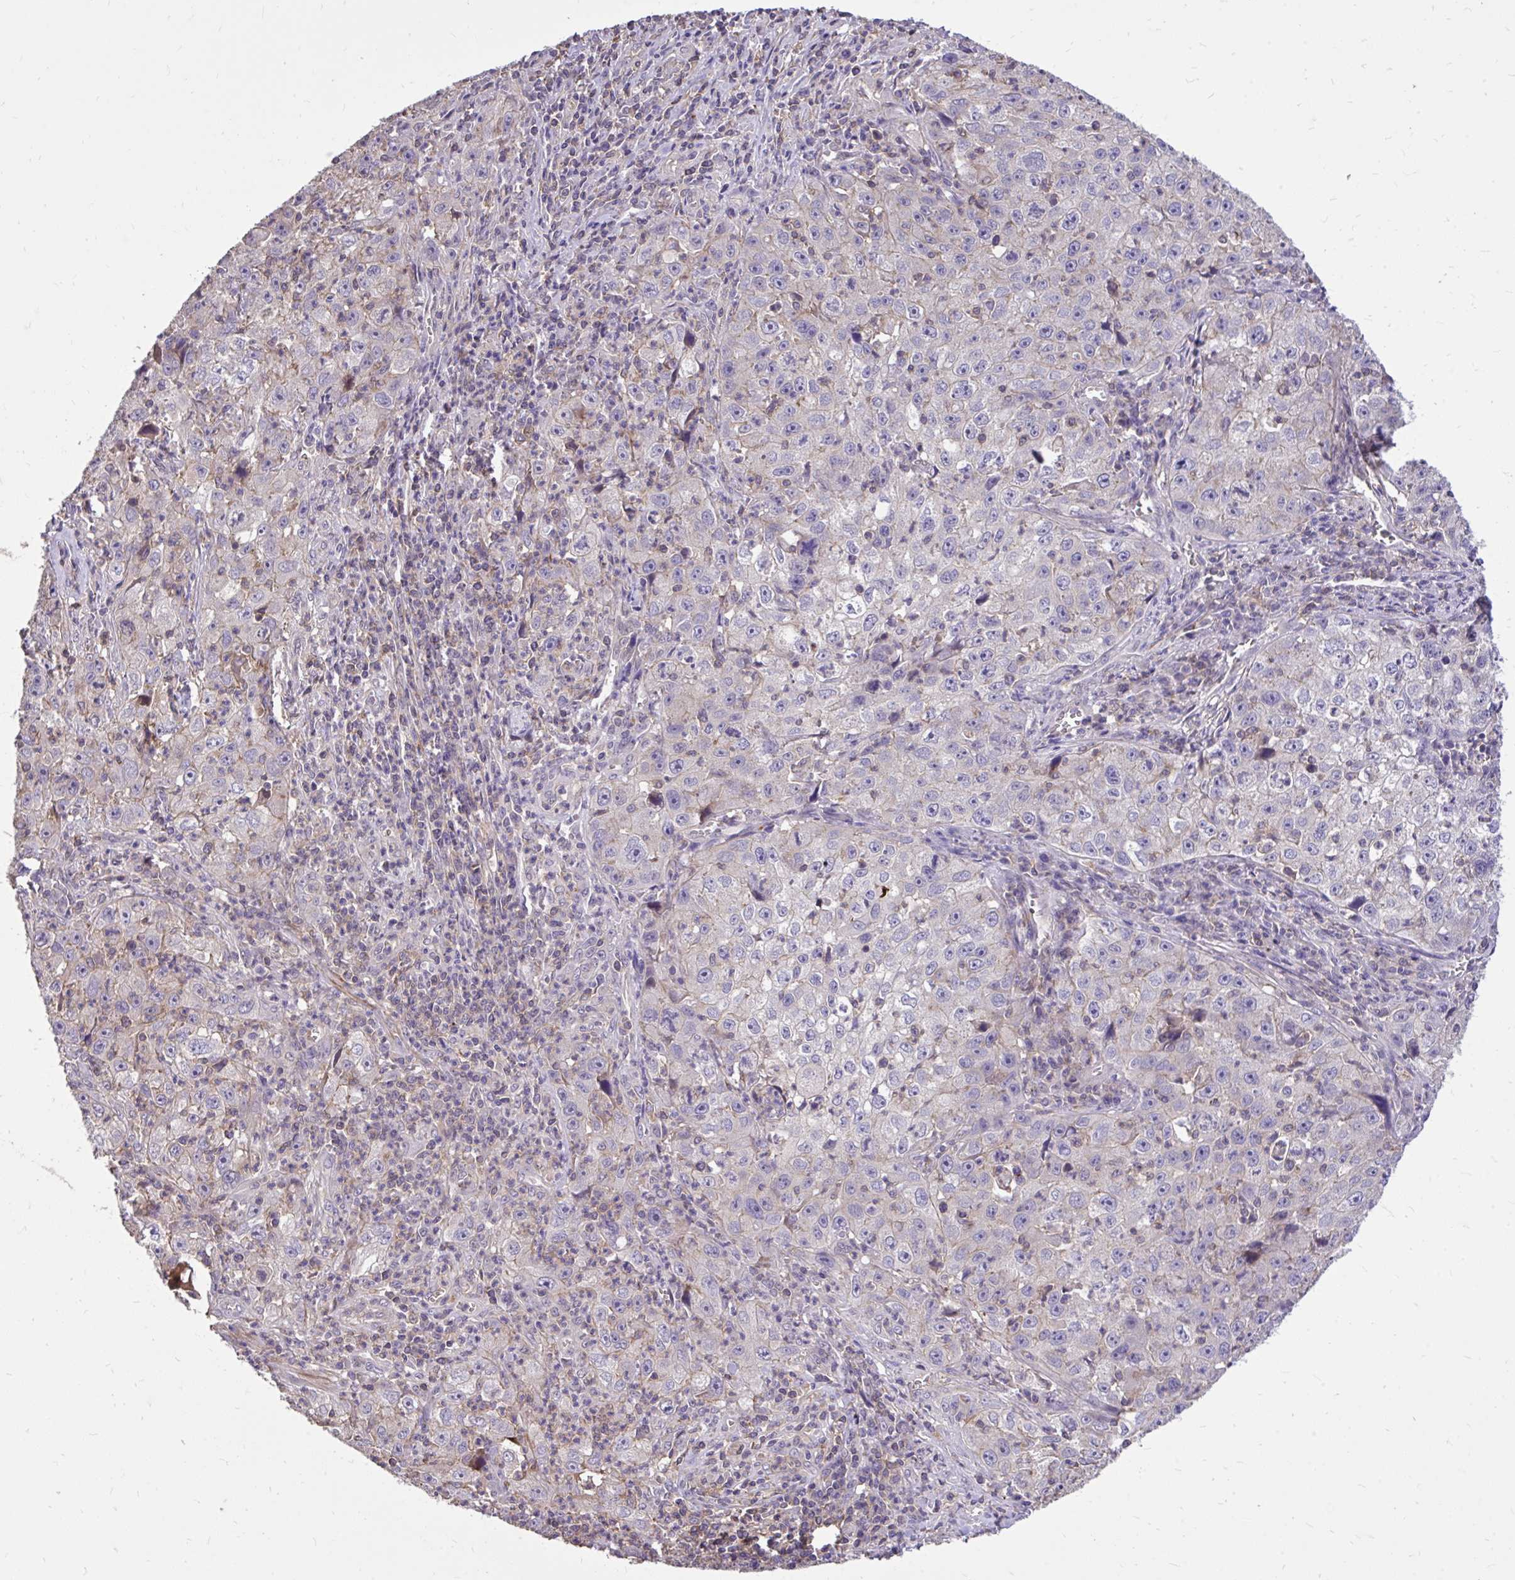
{"staining": {"intensity": "negative", "quantity": "none", "location": "none"}, "tissue": "lung cancer", "cell_type": "Tumor cells", "image_type": "cancer", "snomed": [{"axis": "morphology", "description": "Squamous cell carcinoma, NOS"}, {"axis": "topography", "description": "Lung"}], "caption": "Immunohistochemistry (IHC) micrograph of lung cancer stained for a protein (brown), which displays no positivity in tumor cells.", "gene": "IGFL2", "patient": {"sex": "male", "age": 71}}